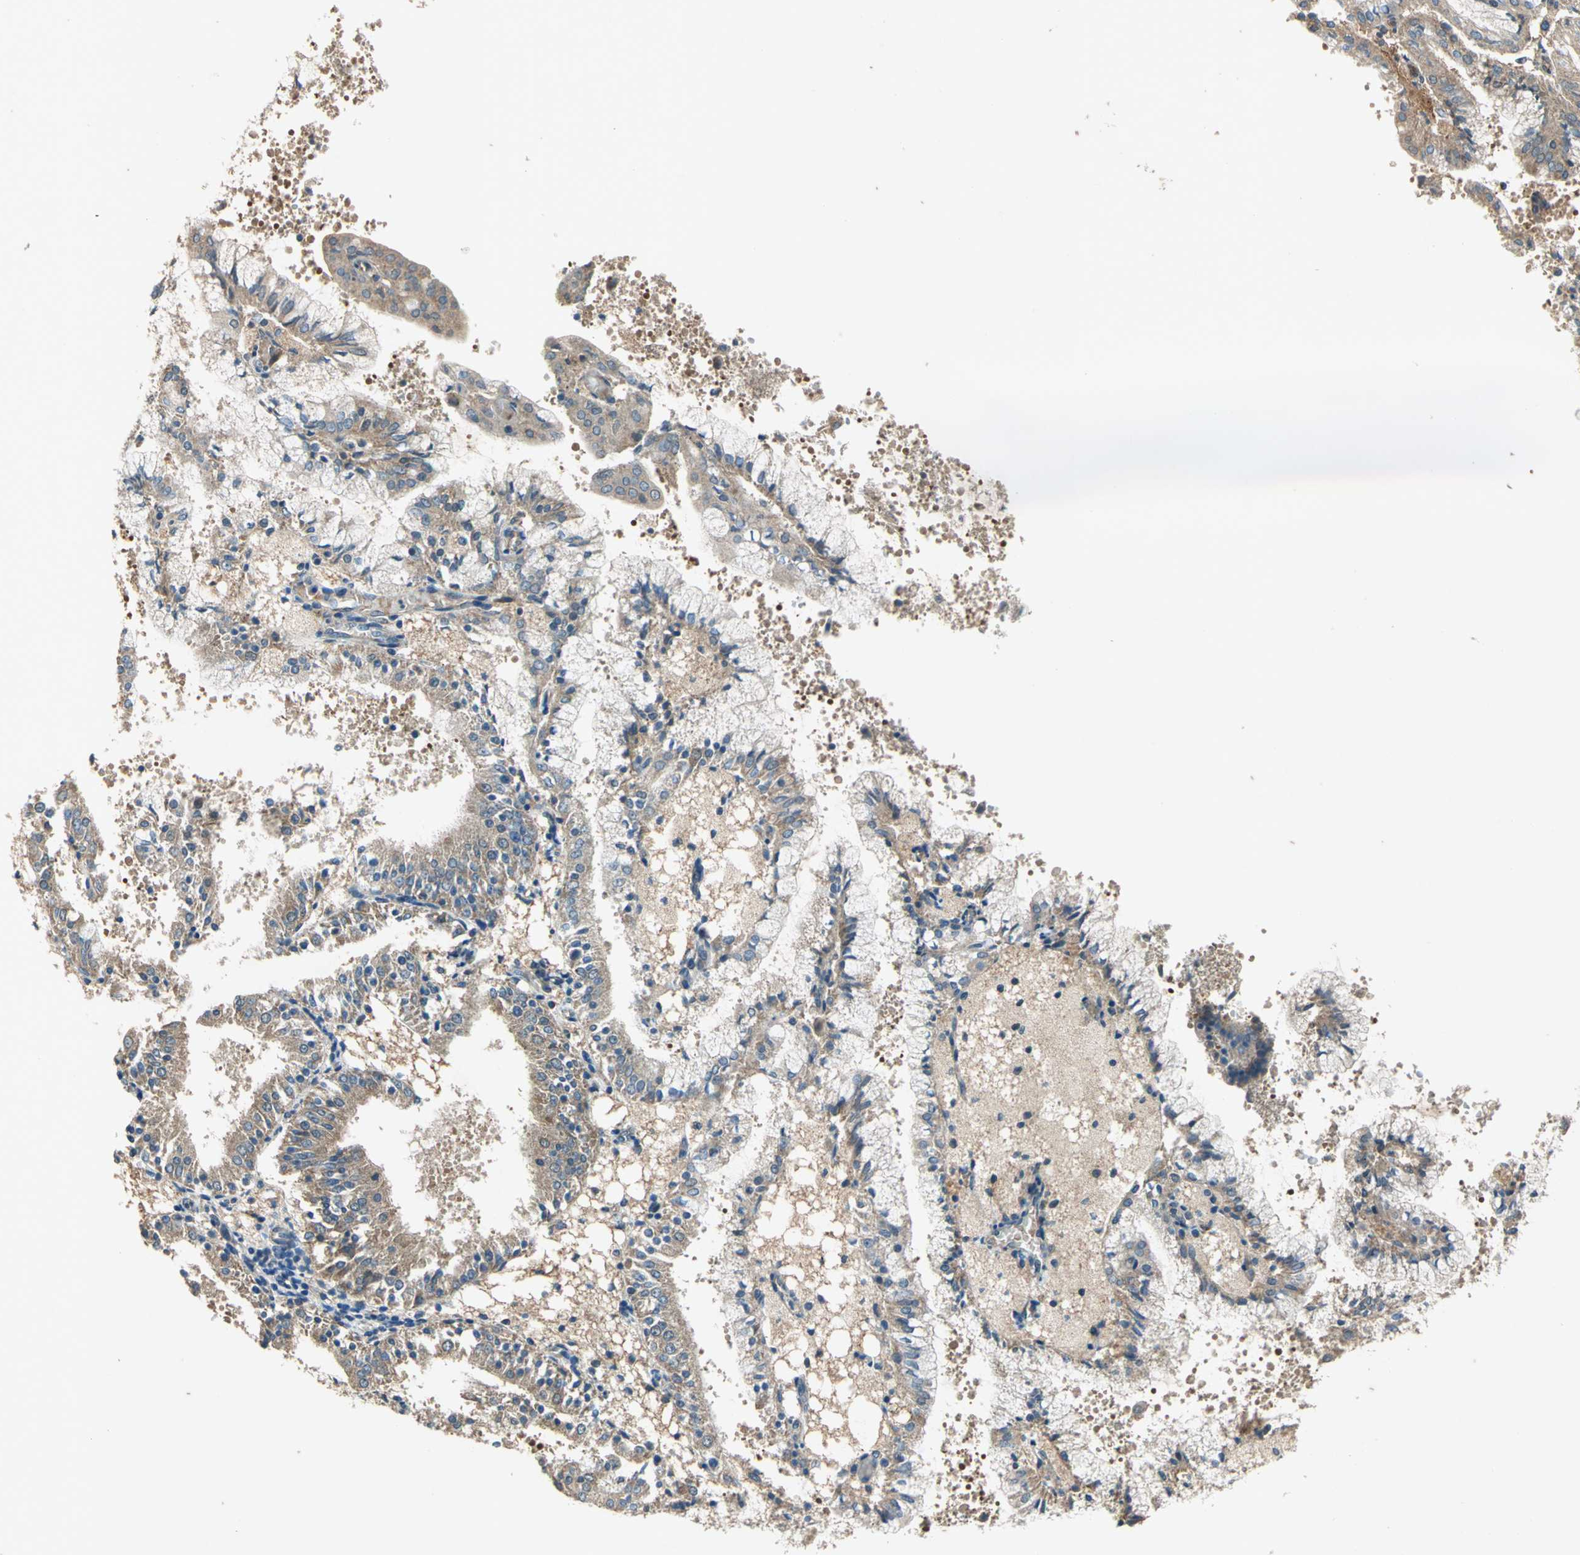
{"staining": {"intensity": "moderate", "quantity": "25%-75%", "location": "cytoplasmic/membranous"}, "tissue": "endometrial cancer", "cell_type": "Tumor cells", "image_type": "cancer", "snomed": [{"axis": "morphology", "description": "Adenocarcinoma, NOS"}, {"axis": "topography", "description": "Endometrium"}], "caption": "Immunohistochemistry staining of endometrial adenocarcinoma, which demonstrates medium levels of moderate cytoplasmic/membranous expression in approximately 25%-75% of tumor cells indicating moderate cytoplasmic/membranous protein staining. The staining was performed using DAB (3,3'-diaminobenzidine) (brown) for protein detection and nuclei were counterstained in hematoxylin (blue).", "gene": "EMCN", "patient": {"sex": "female", "age": 63}}